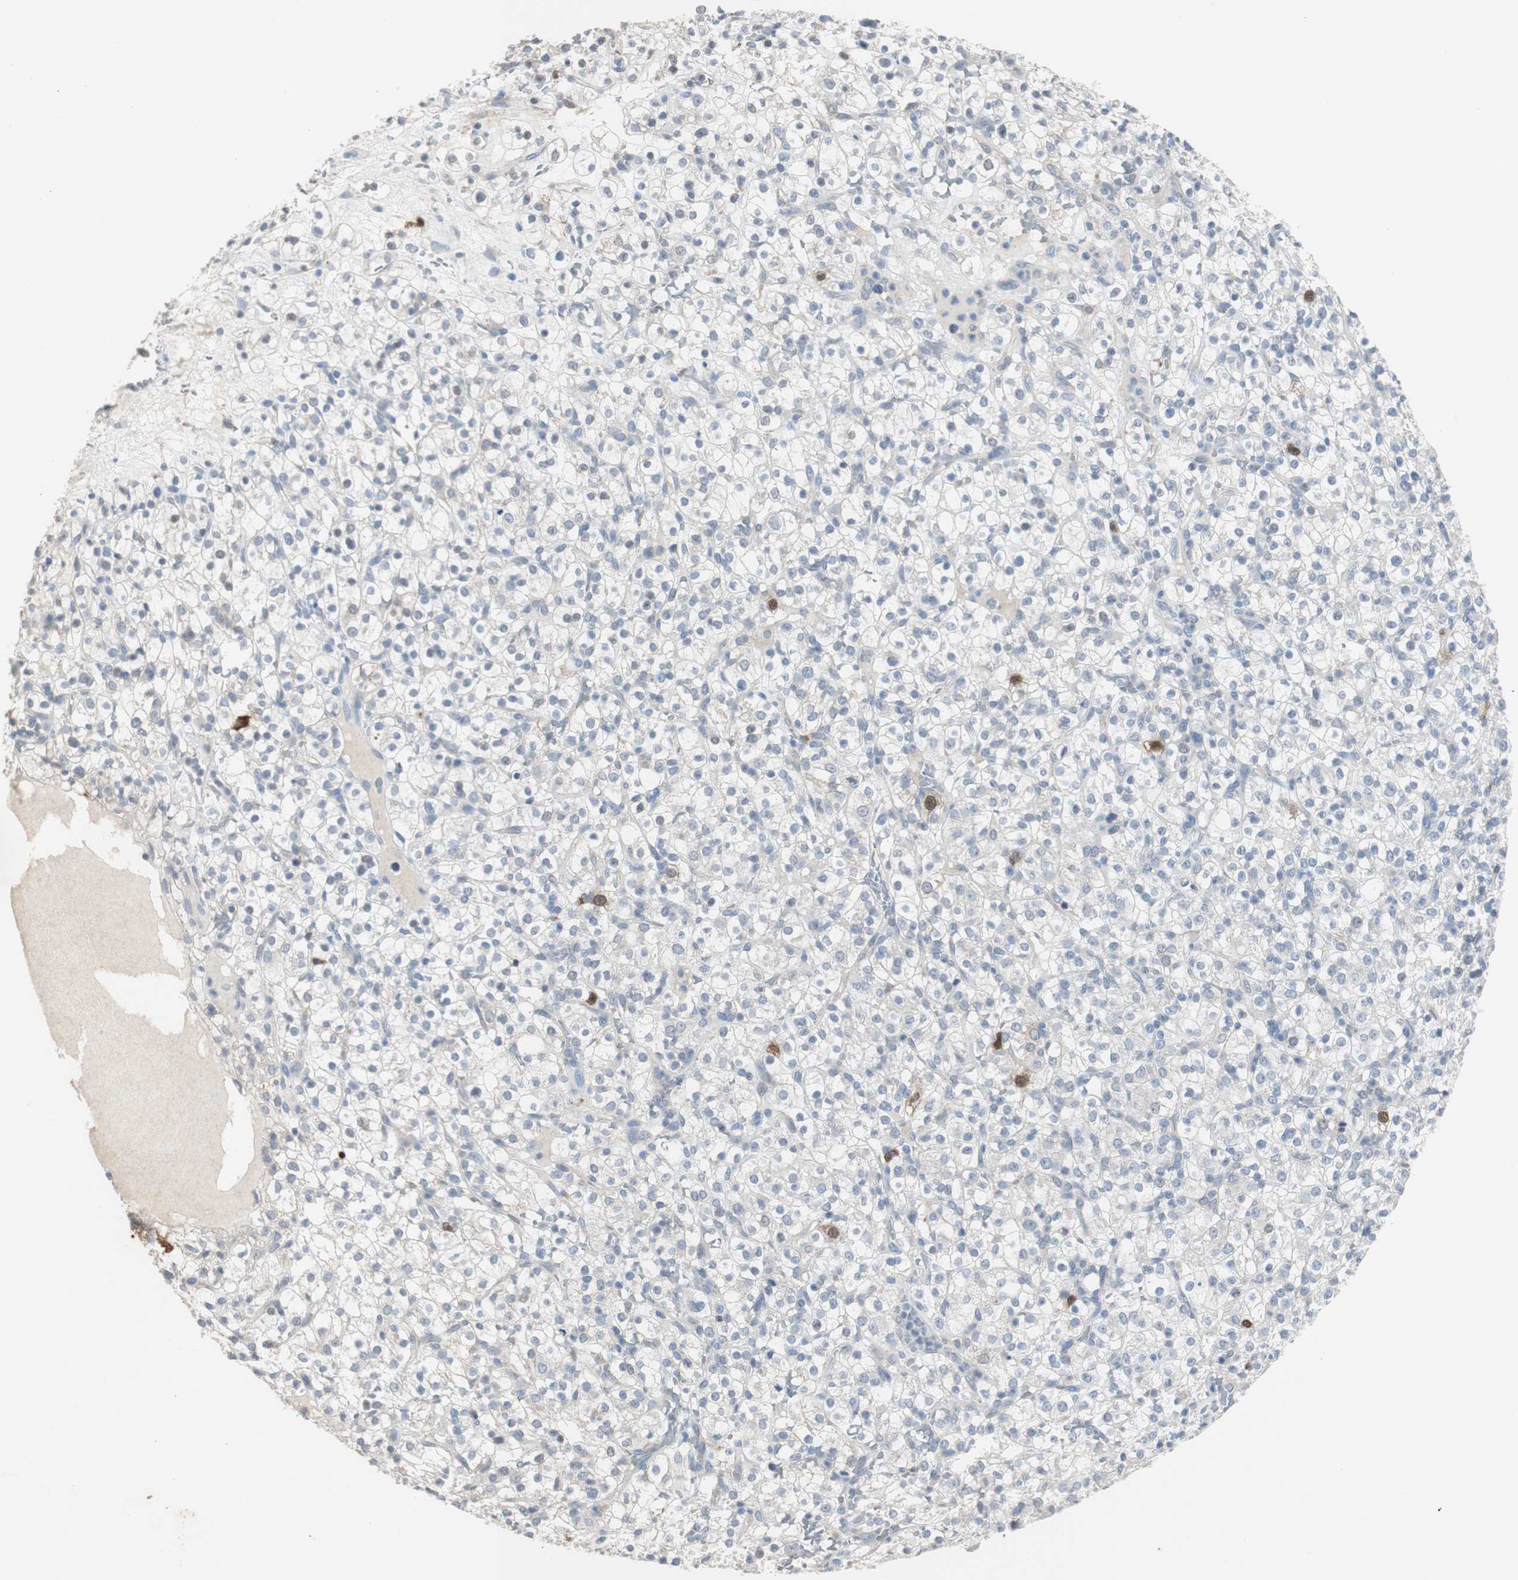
{"staining": {"intensity": "negative", "quantity": "none", "location": "none"}, "tissue": "renal cancer", "cell_type": "Tumor cells", "image_type": "cancer", "snomed": [{"axis": "morphology", "description": "Normal tissue, NOS"}, {"axis": "morphology", "description": "Adenocarcinoma, NOS"}, {"axis": "topography", "description": "Kidney"}], "caption": "Human renal adenocarcinoma stained for a protein using immunohistochemistry reveals no positivity in tumor cells.", "gene": "TK1", "patient": {"sex": "female", "age": 72}}